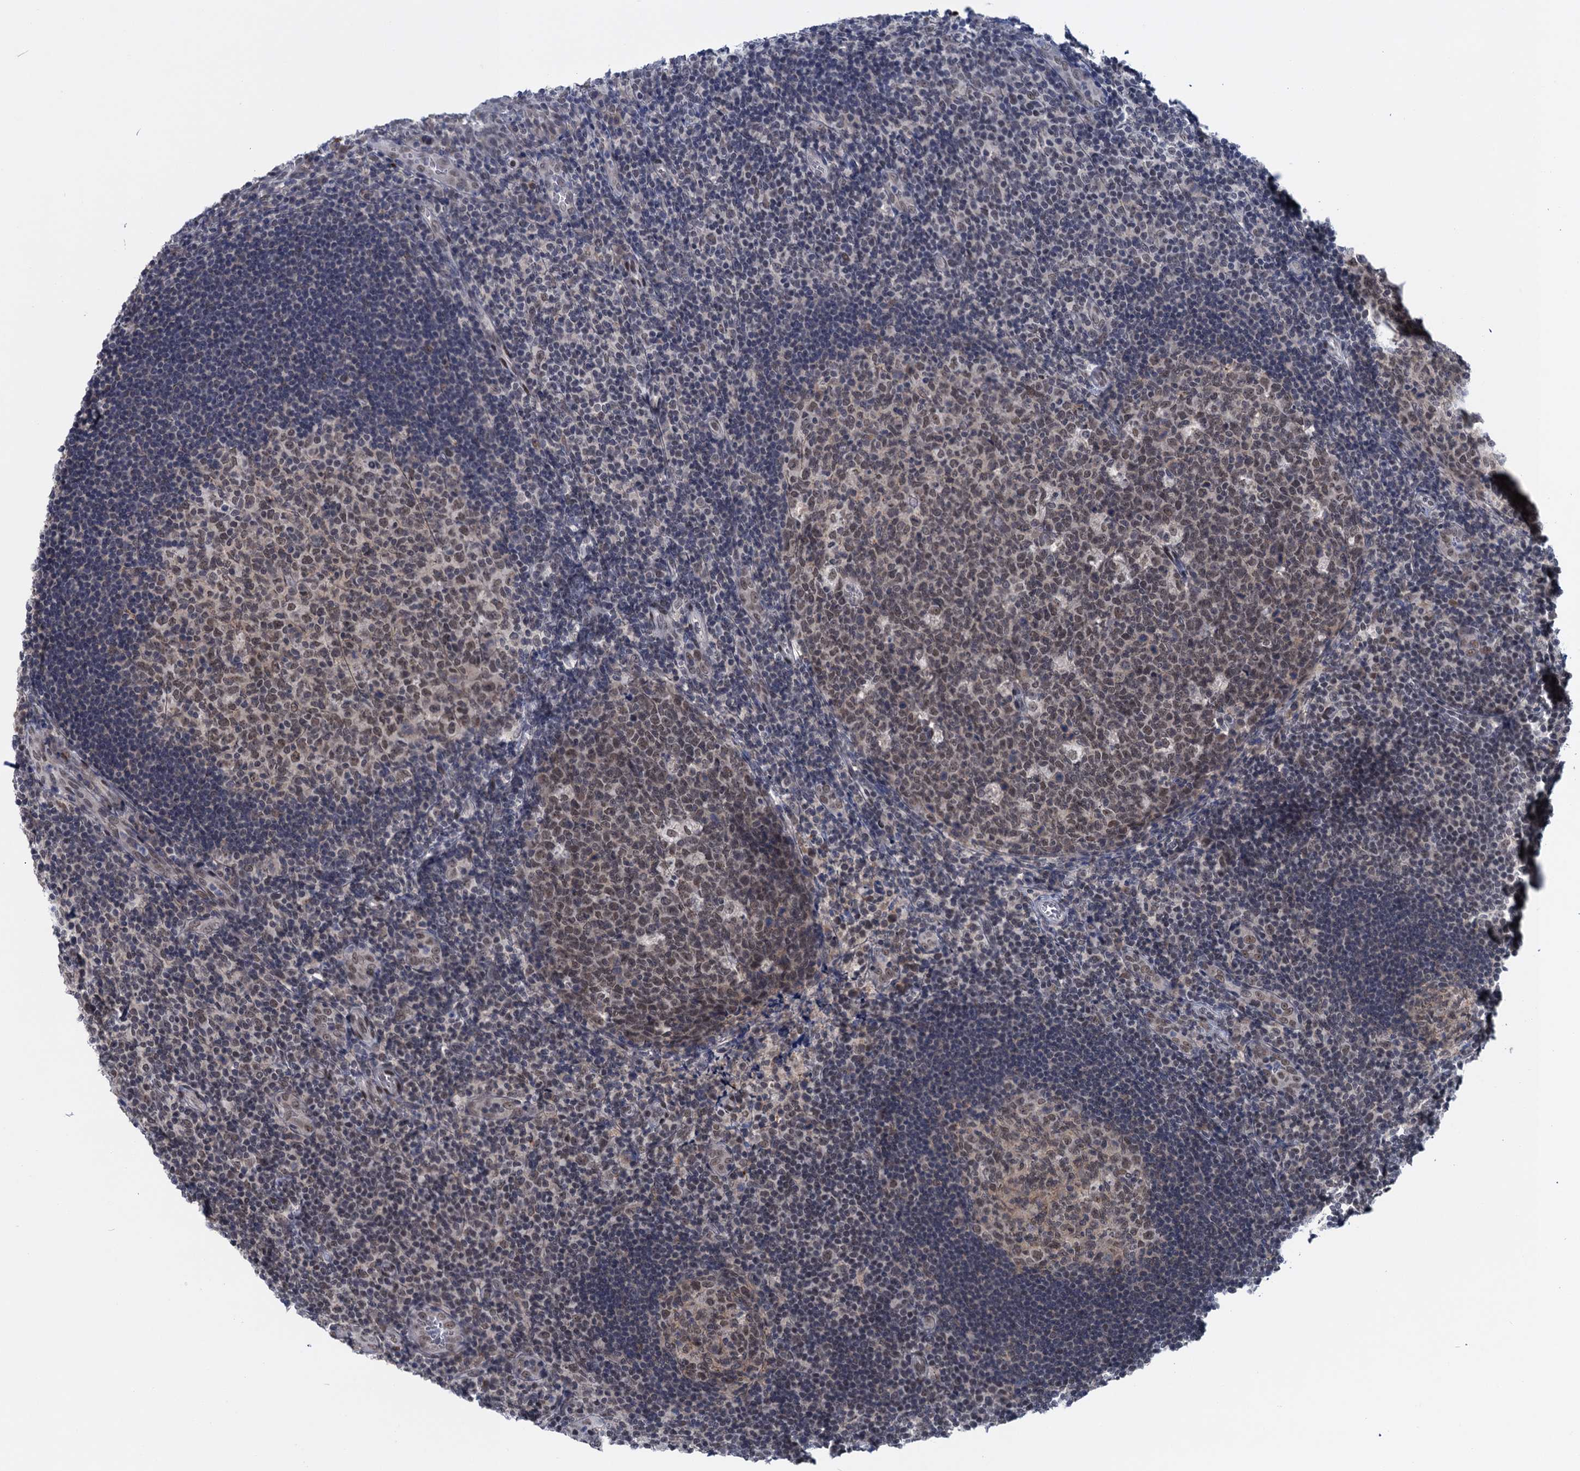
{"staining": {"intensity": "moderate", "quantity": ">75%", "location": "nuclear"}, "tissue": "tonsil", "cell_type": "Germinal center cells", "image_type": "normal", "snomed": [{"axis": "morphology", "description": "Normal tissue, NOS"}, {"axis": "topography", "description": "Tonsil"}], "caption": "A high-resolution micrograph shows immunohistochemistry staining of benign tonsil, which reveals moderate nuclear expression in about >75% of germinal center cells. (Stains: DAB (3,3'-diaminobenzidine) in brown, nuclei in blue, Microscopy: brightfield microscopy at high magnification).", "gene": "SAE1", "patient": {"sex": "male", "age": 17}}